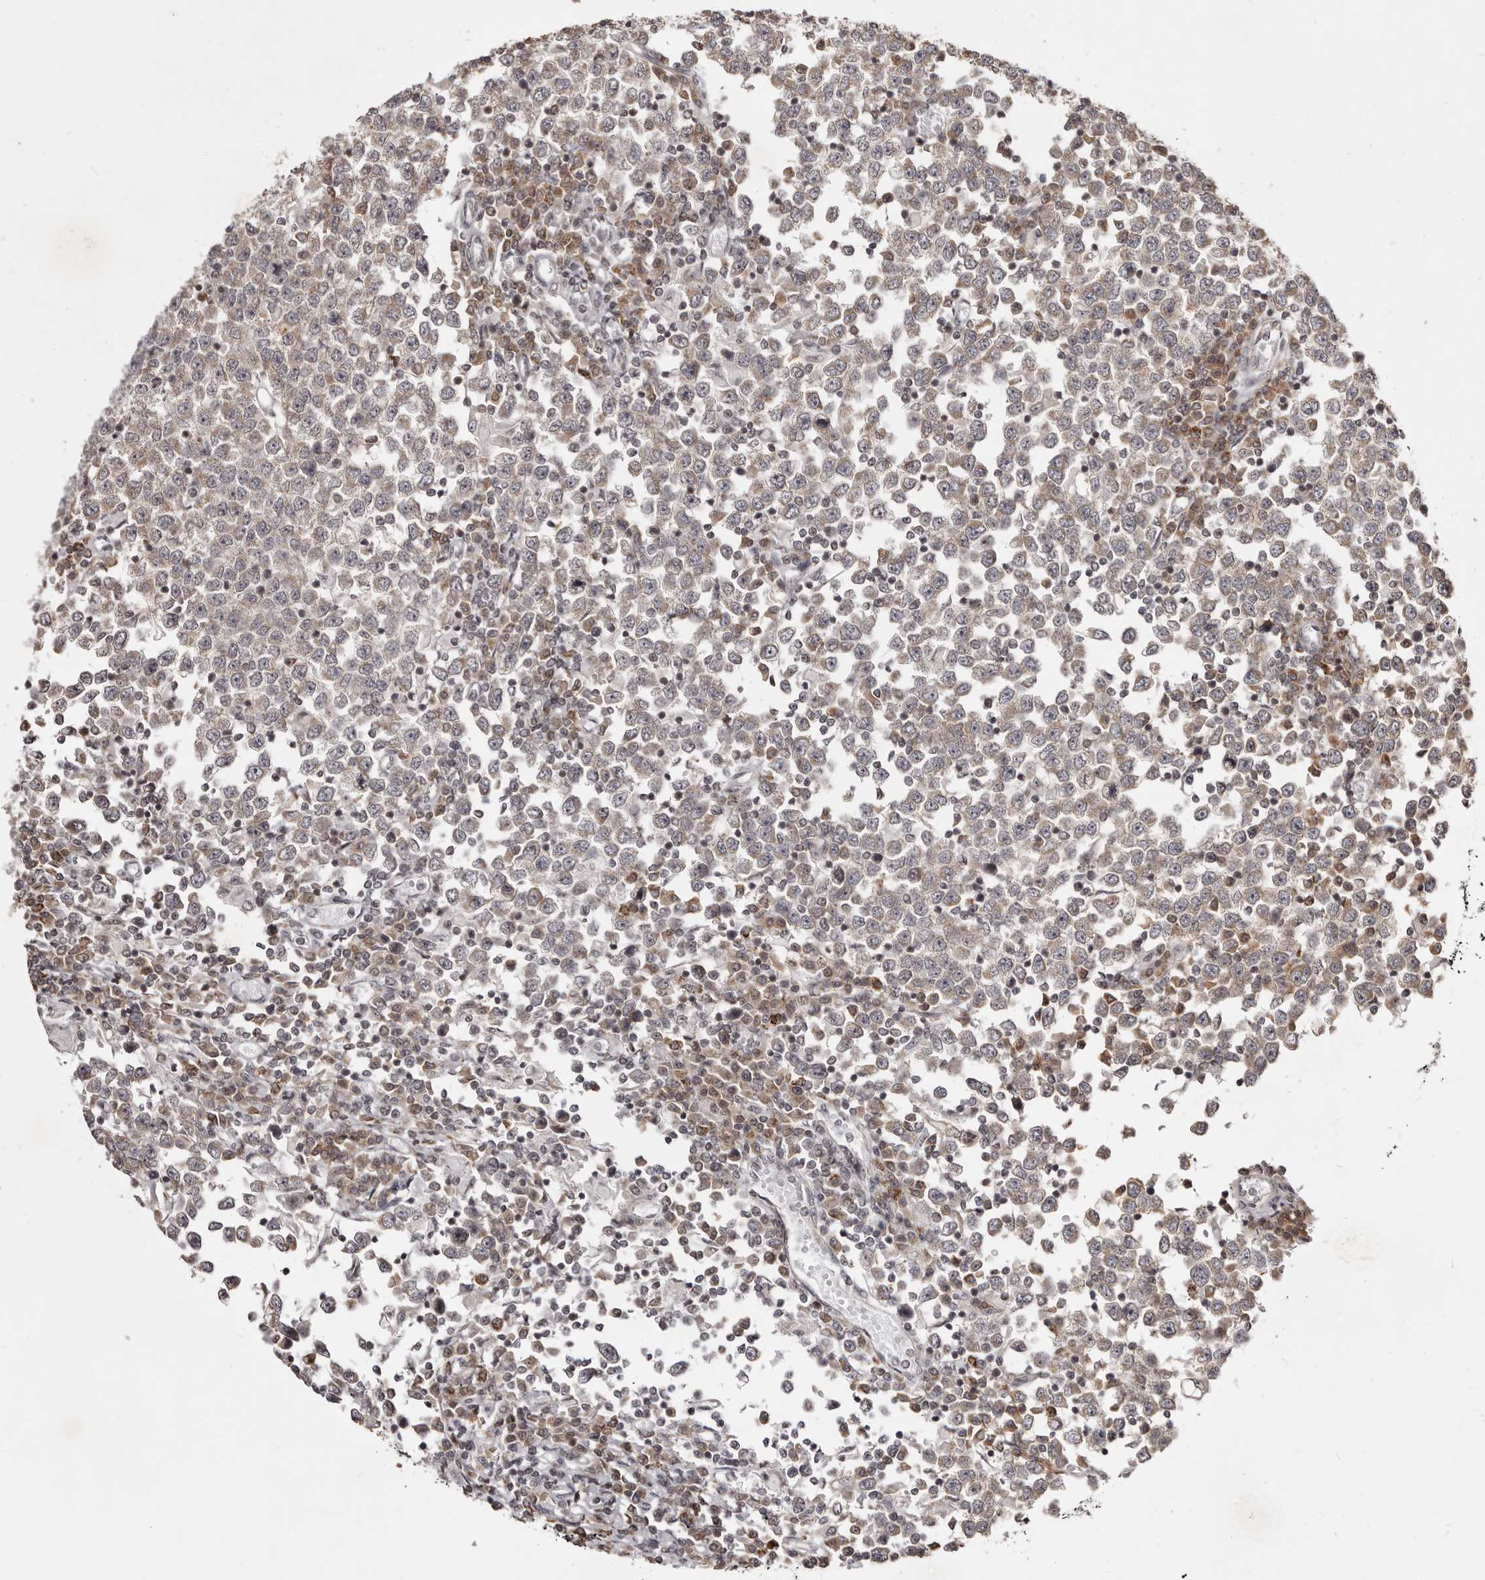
{"staining": {"intensity": "weak", "quantity": "25%-75%", "location": "cytoplasmic/membranous"}, "tissue": "testis cancer", "cell_type": "Tumor cells", "image_type": "cancer", "snomed": [{"axis": "morphology", "description": "Seminoma, NOS"}, {"axis": "topography", "description": "Testis"}], "caption": "Testis seminoma stained for a protein (brown) exhibits weak cytoplasmic/membranous positive positivity in approximately 25%-75% of tumor cells.", "gene": "THUMPD1", "patient": {"sex": "male", "age": 65}}